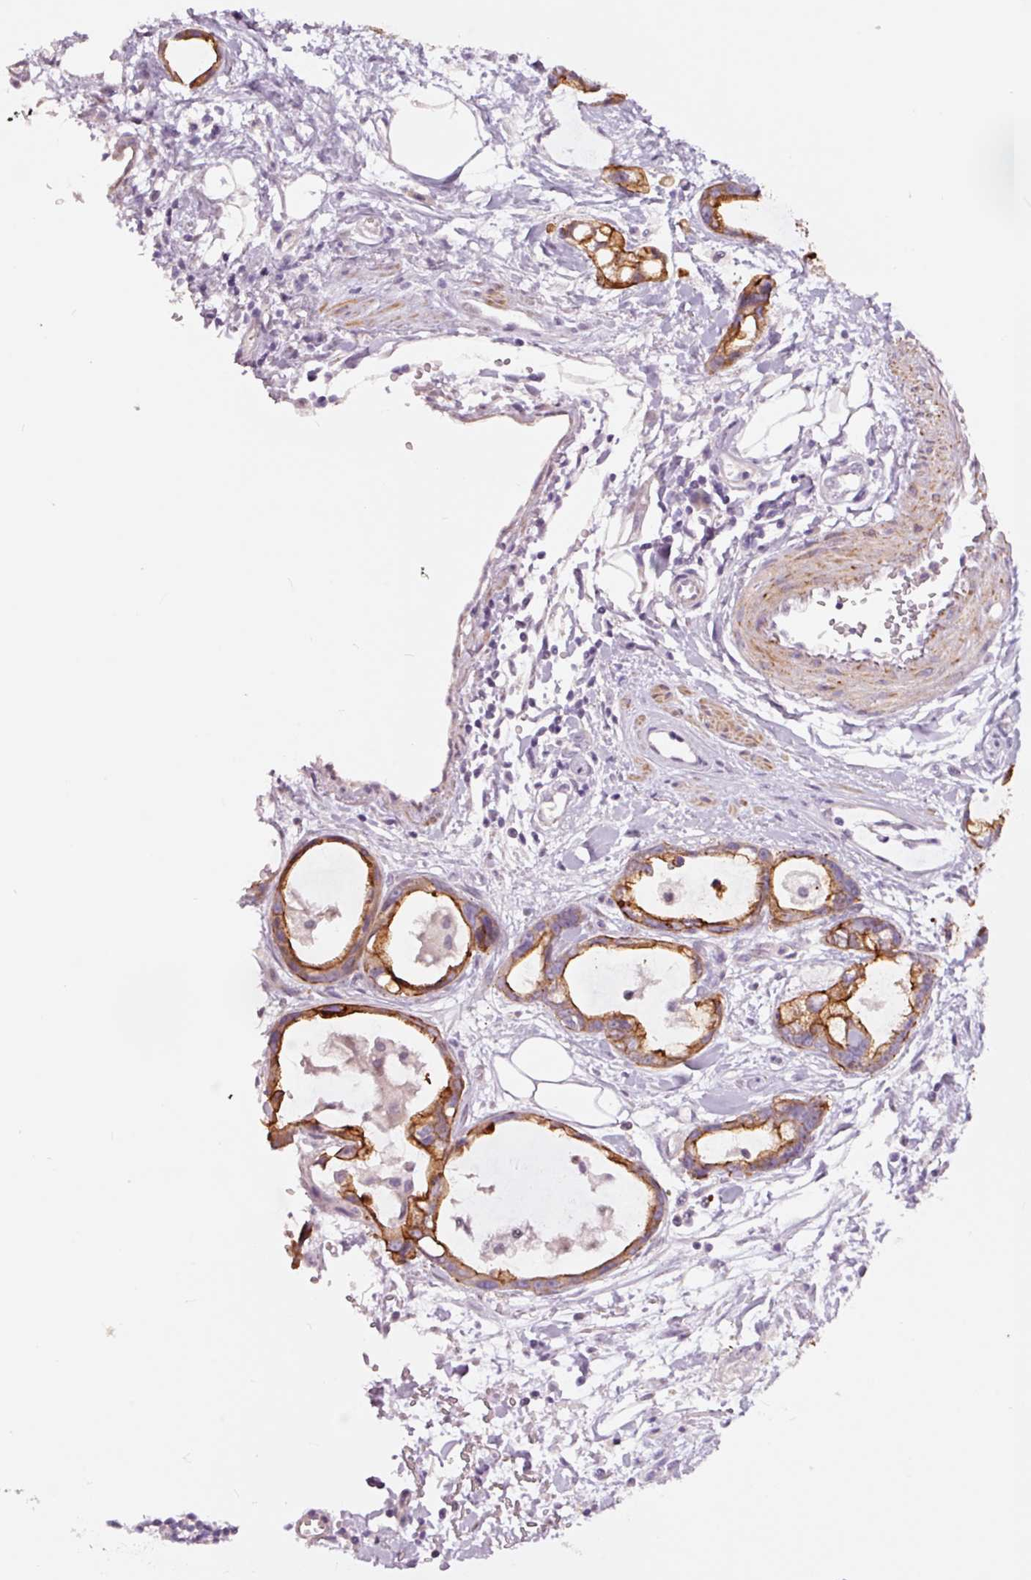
{"staining": {"intensity": "strong", "quantity": ">75%", "location": "cytoplasmic/membranous"}, "tissue": "stomach cancer", "cell_type": "Tumor cells", "image_type": "cancer", "snomed": [{"axis": "morphology", "description": "Adenocarcinoma, NOS"}, {"axis": "topography", "description": "Stomach"}], "caption": "Immunohistochemistry image of neoplastic tissue: stomach cancer stained using IHC reveals high levels of strong protein expression localized specifically in the cytoplasmic/membranous of tumor cells, appearing as a cytoplasmic/membranous brown color.", "gene": "DAPP1", "patient": {"sex": "male", "age": 55}}